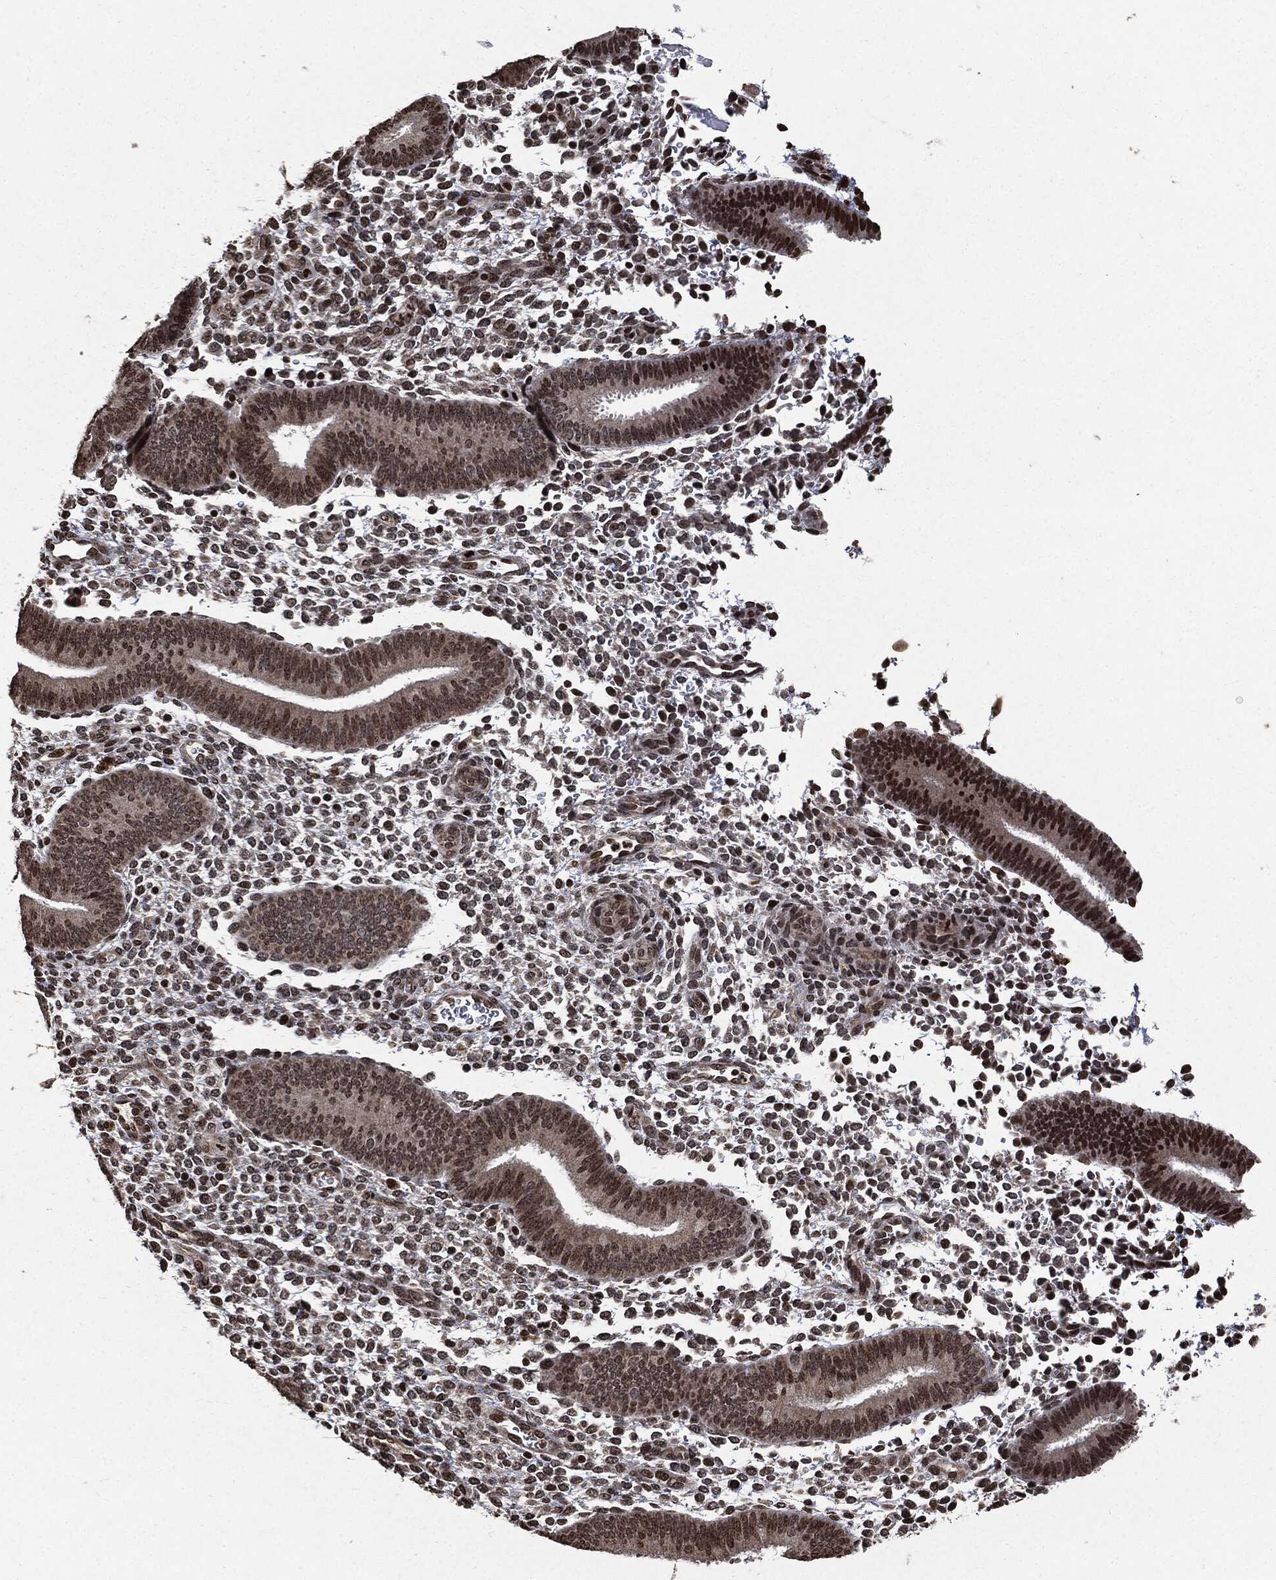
{"staining": {"intensity": "strong", "quantity": "<25%", "location": "nuclear"}, "tissue": "endometrium", "cell_type": "Cells in endometrial stroma", "image_type": "normal", "snomed": [{"axis": "morphology", "description": "Normal tissue, NOS"}, {"axis": "topography", "description": "Endometrium"}], "caption": "Approximately <25% of cells in endometrial stroma in unremarkable endometrium demonstrate strong nuclear protein staining as visualized by brown immunohistochemical staining.", "gene": "JUN", "patient": {"sex": "female", "age": 39}}